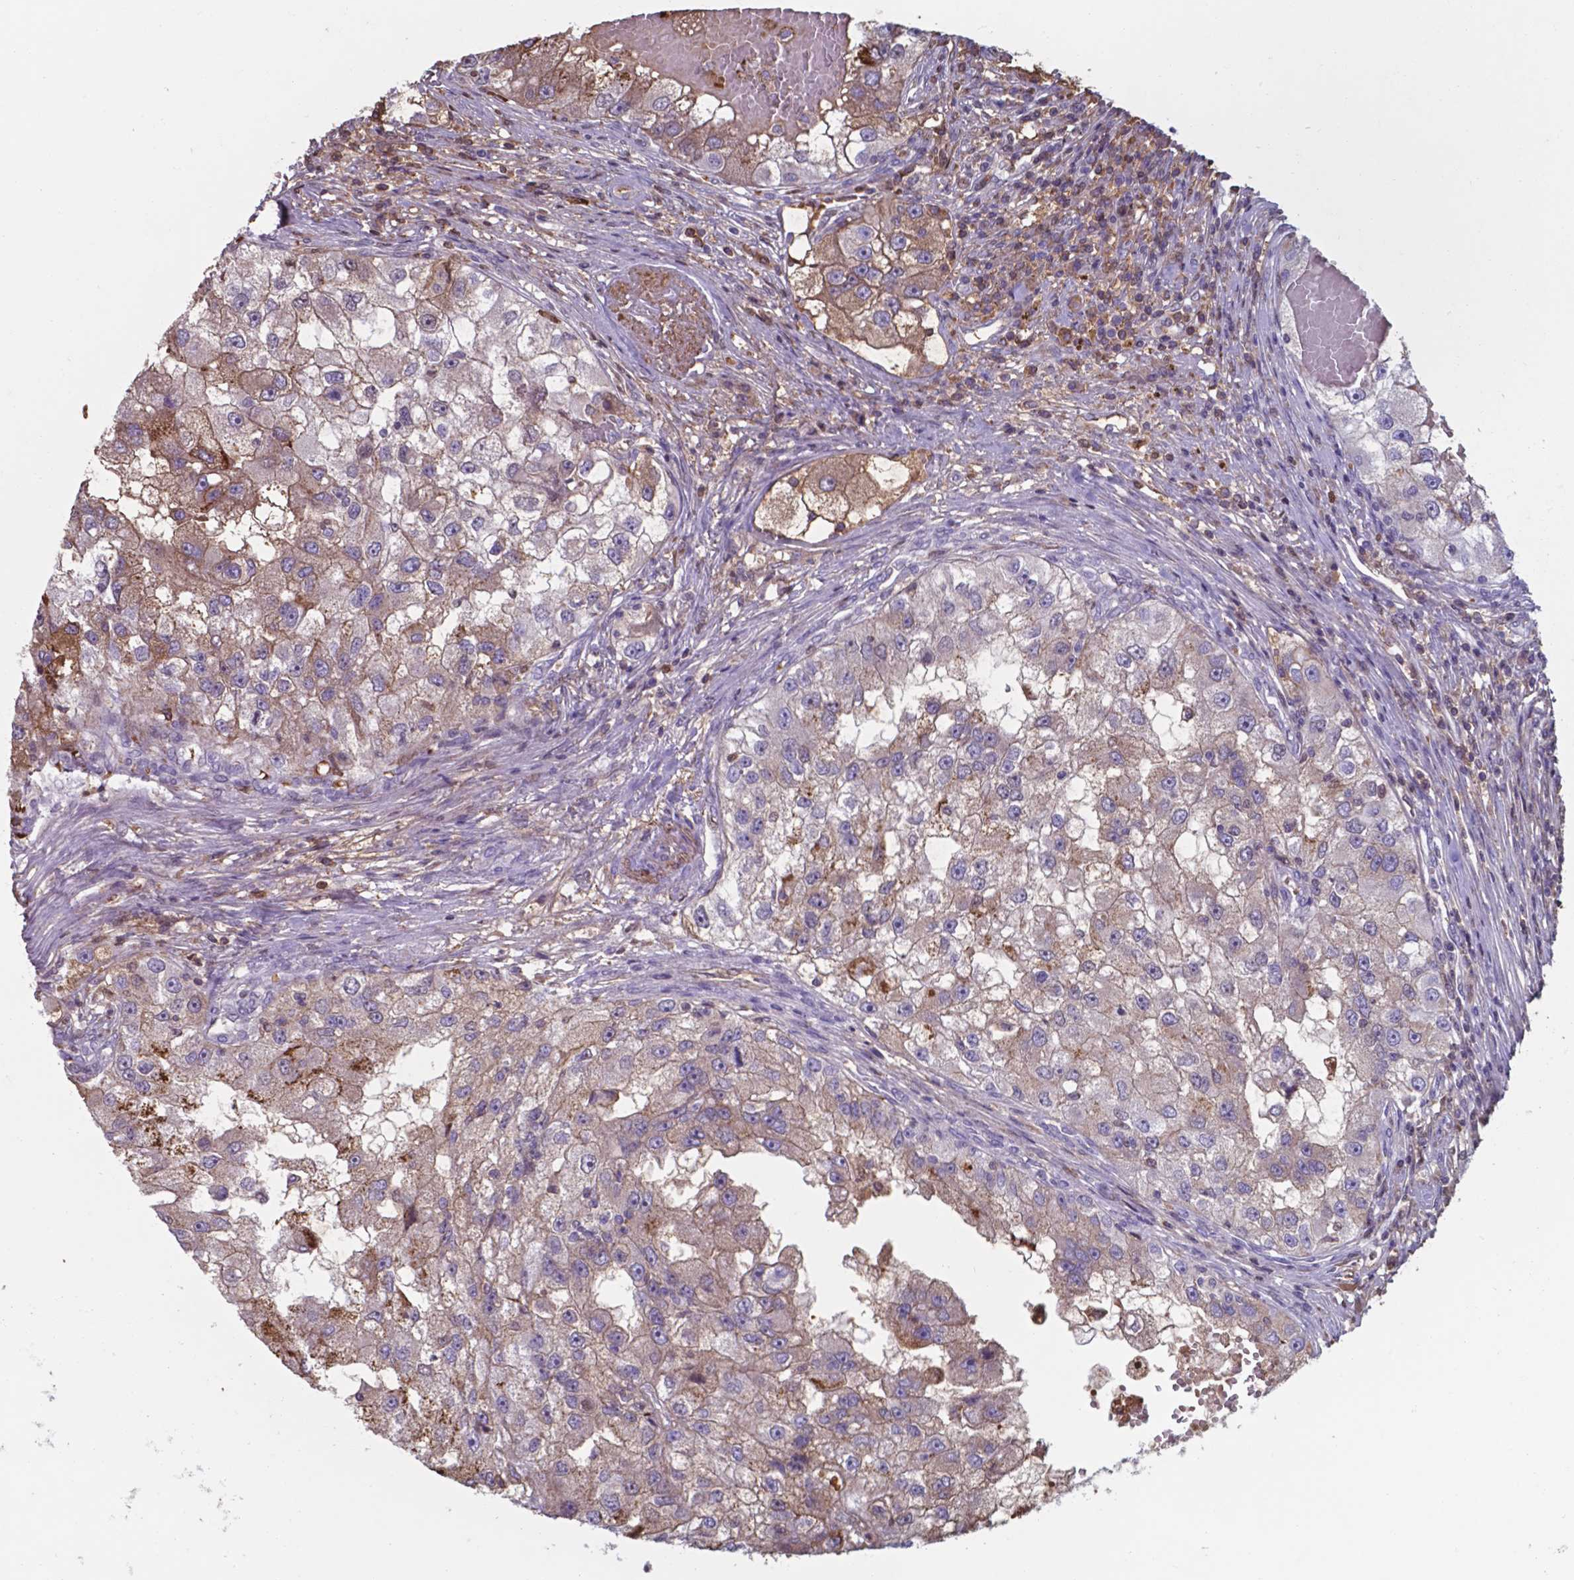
{"staining": {"intensity": "moderate", "quantity": ">75%", "location": "cytoplasmic/membranous"}, "tissue": "renal cancer", "cell_type": "Tumor cells", "image_type": "cancer", "snomed": [{"axis": "morphology", "description": "Adenocarcinoma, NOS"}, {"axis": "topography", "description": "Kidney"}], "caption": "An image of renal cancer stained for a protein shows moderate cytoplasmic/membranous brown staining in tumor cells. The protein is shown in brown color, while the nuclei are stained blue.", "gene": "SERPINA1", "patient": {"sex": "male", "age": 63}}